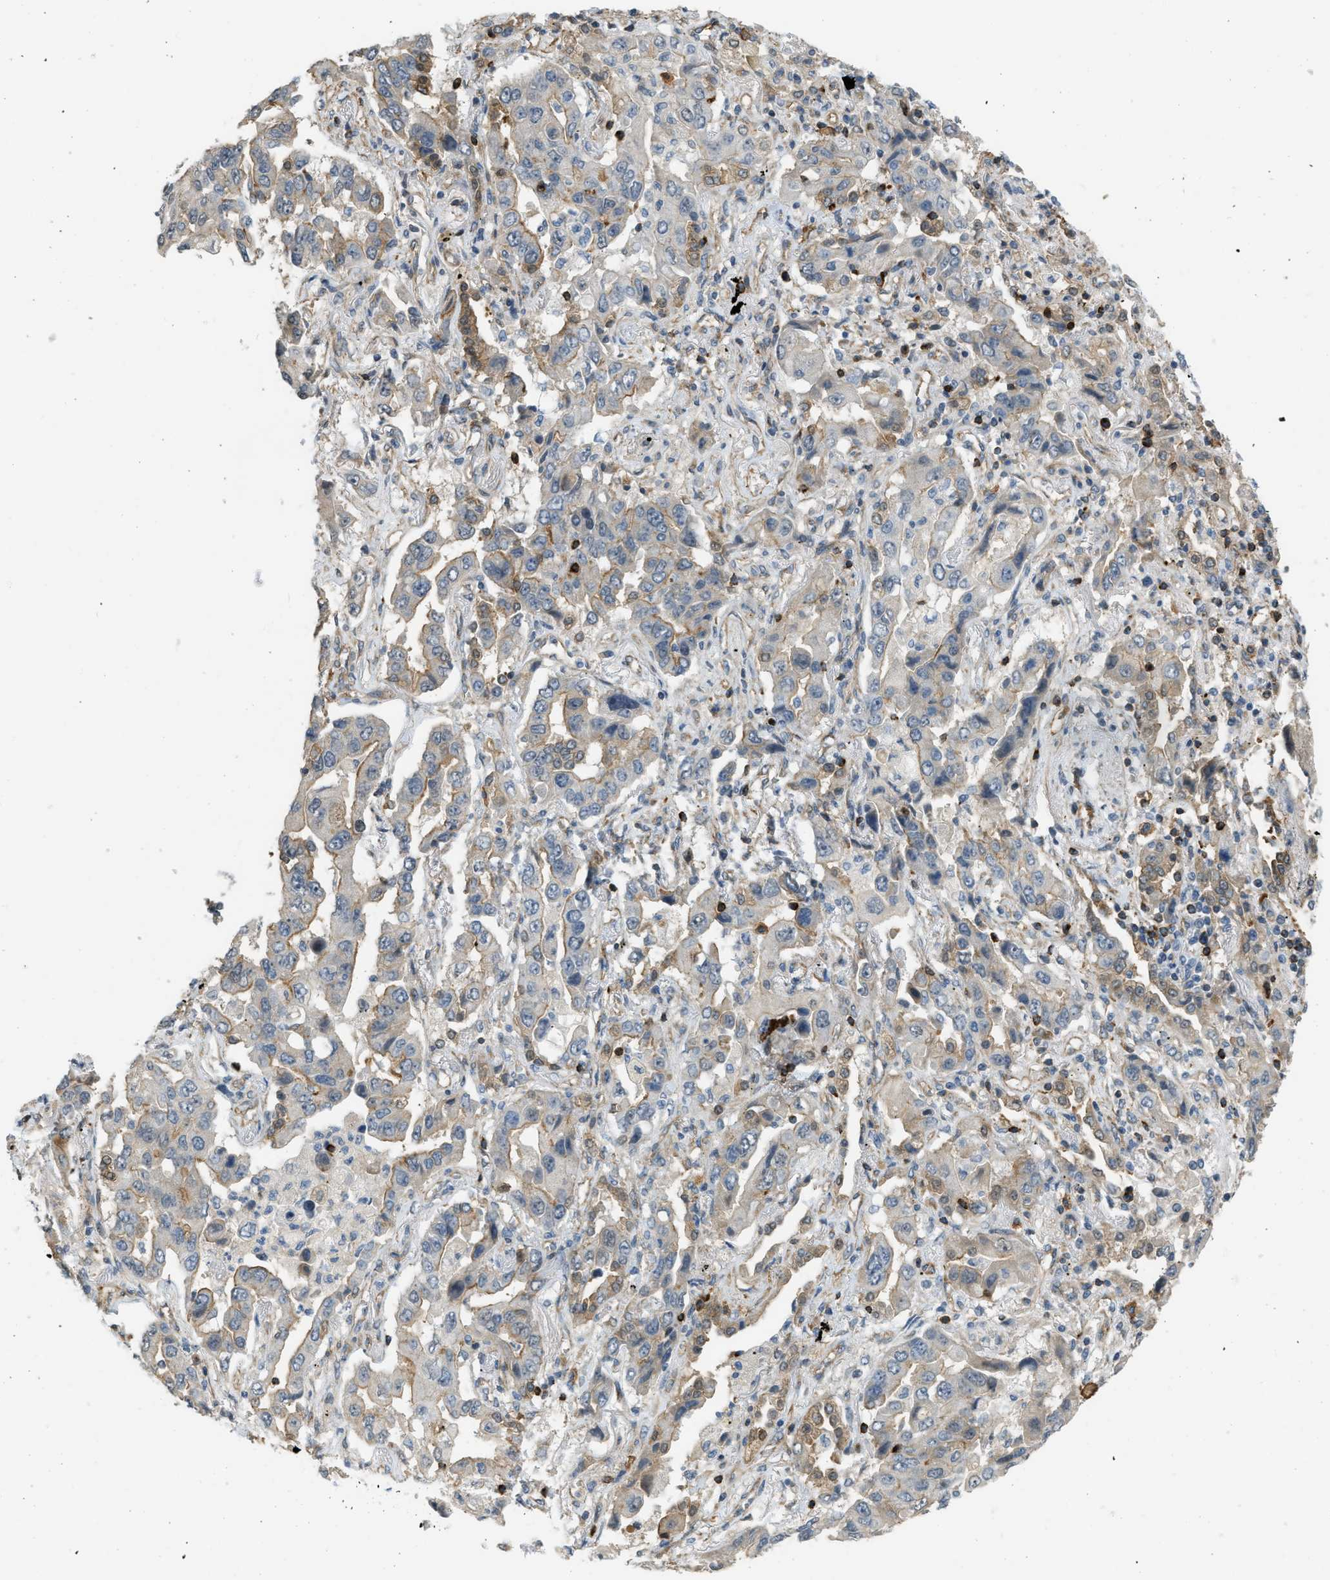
{"staining": {"intensity": "moderate", "quantity": "<25%", "location": "cytoplasmic/membranous"}, "tissue": "lung cancer", "cell_type": "Tumor cells", "image_type": "cancer", "snomed": [{"axis": "morphology", "description": "Adenocarcinoma, NOS"}, {"axis": "topography", "description": "Lung"}], "caption": "Immunohistochemical staining of human lung adenocarcinoma reveals low levels of moderate cytoplasmic/membranous protein expression in approximately <25% of tumor cells.", "gene": "KIAA1671", "patient": {"sex": "female", "age": 65}}